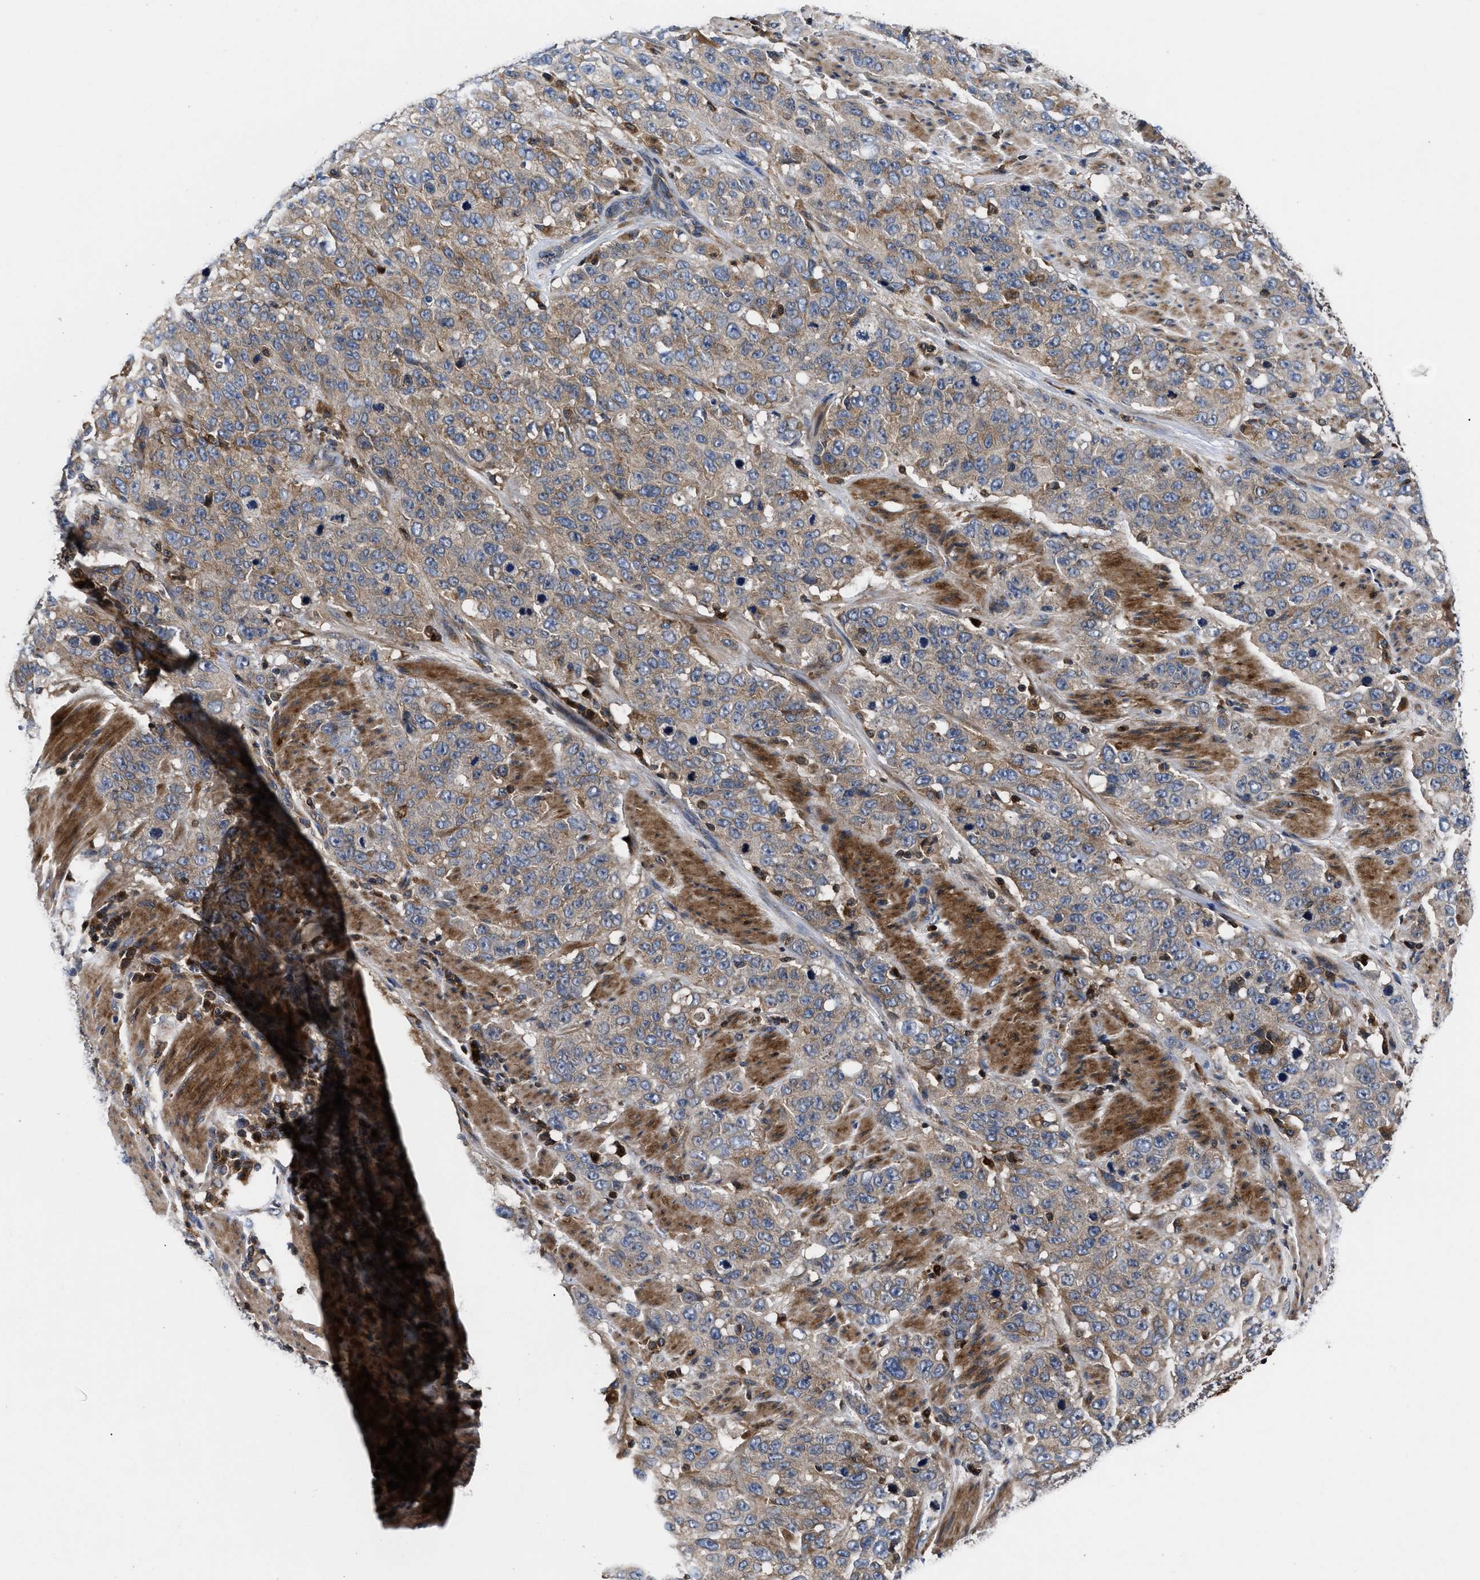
{"staining": {"intensity": "moderate", "quantity": ">75%", "location": "cytoplasmic/membranous"}, "tissue": "stomach cancer", "cell_type": "Tumor cells", "image_type": "cancer", "snomed": [{"axis": "morphology", "description": "Adenocarcinoma, NOS"}, {"axis": "topography", "description": "Stomach"}], "caption": "Immunohistochemical staining of human stomach cancer displays moderate cytoplasmic/membranous protein positivity in approximately >75% of tumor cells.", "gene": "YBEY", "patient": {"sex": "male", "age": 48}}